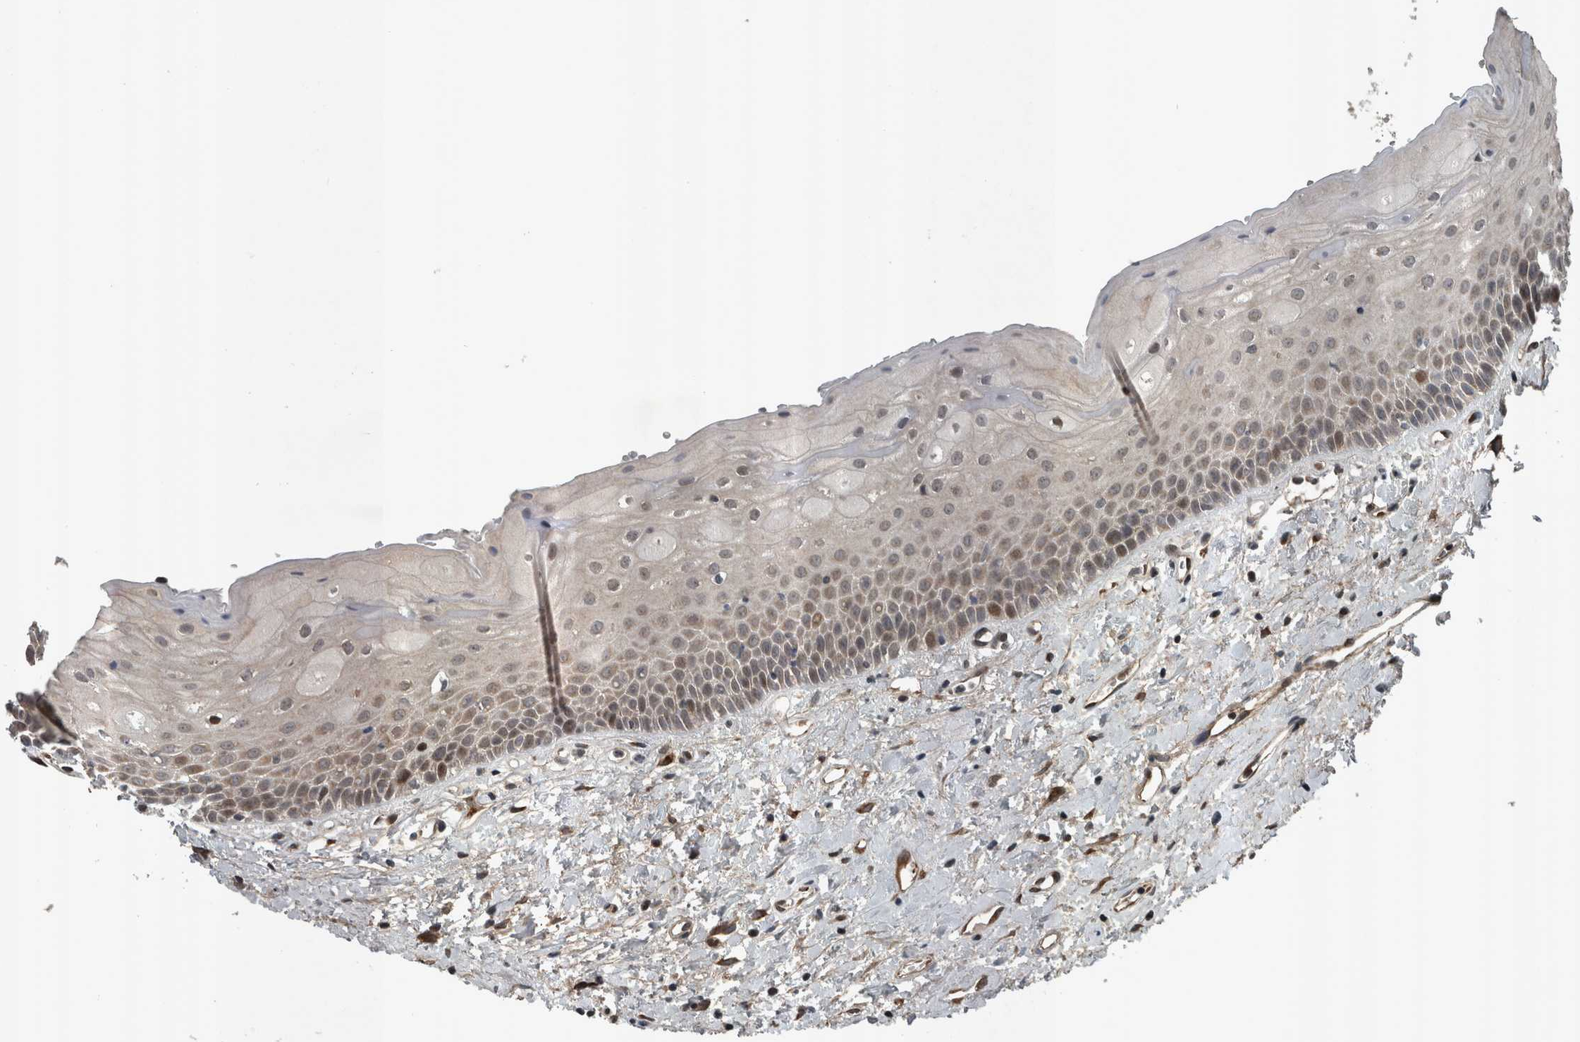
{"staining": {"intensity": "weak", "quantity": "25%-75%", "location": "cytoplasmic/membranous"}, "tissue": "oral mucosa", "cell_type": "Squamous epithelial cells", "image_type": "normal", "snomed": [{"axis": "morphology", "description": "Normal tissue, NOS"}, {"axis": "topography", "description": "Oral tissue"}], "caption": "Protein staining by immunohistochemistry (IHC) displays weak cytoplasmic/membranous positivity in about 25%-75% of squamous epithelial cells in benign oral mucosa.", "gene": "ZNF345", "patient": {"sex": "female", "age": 76}}